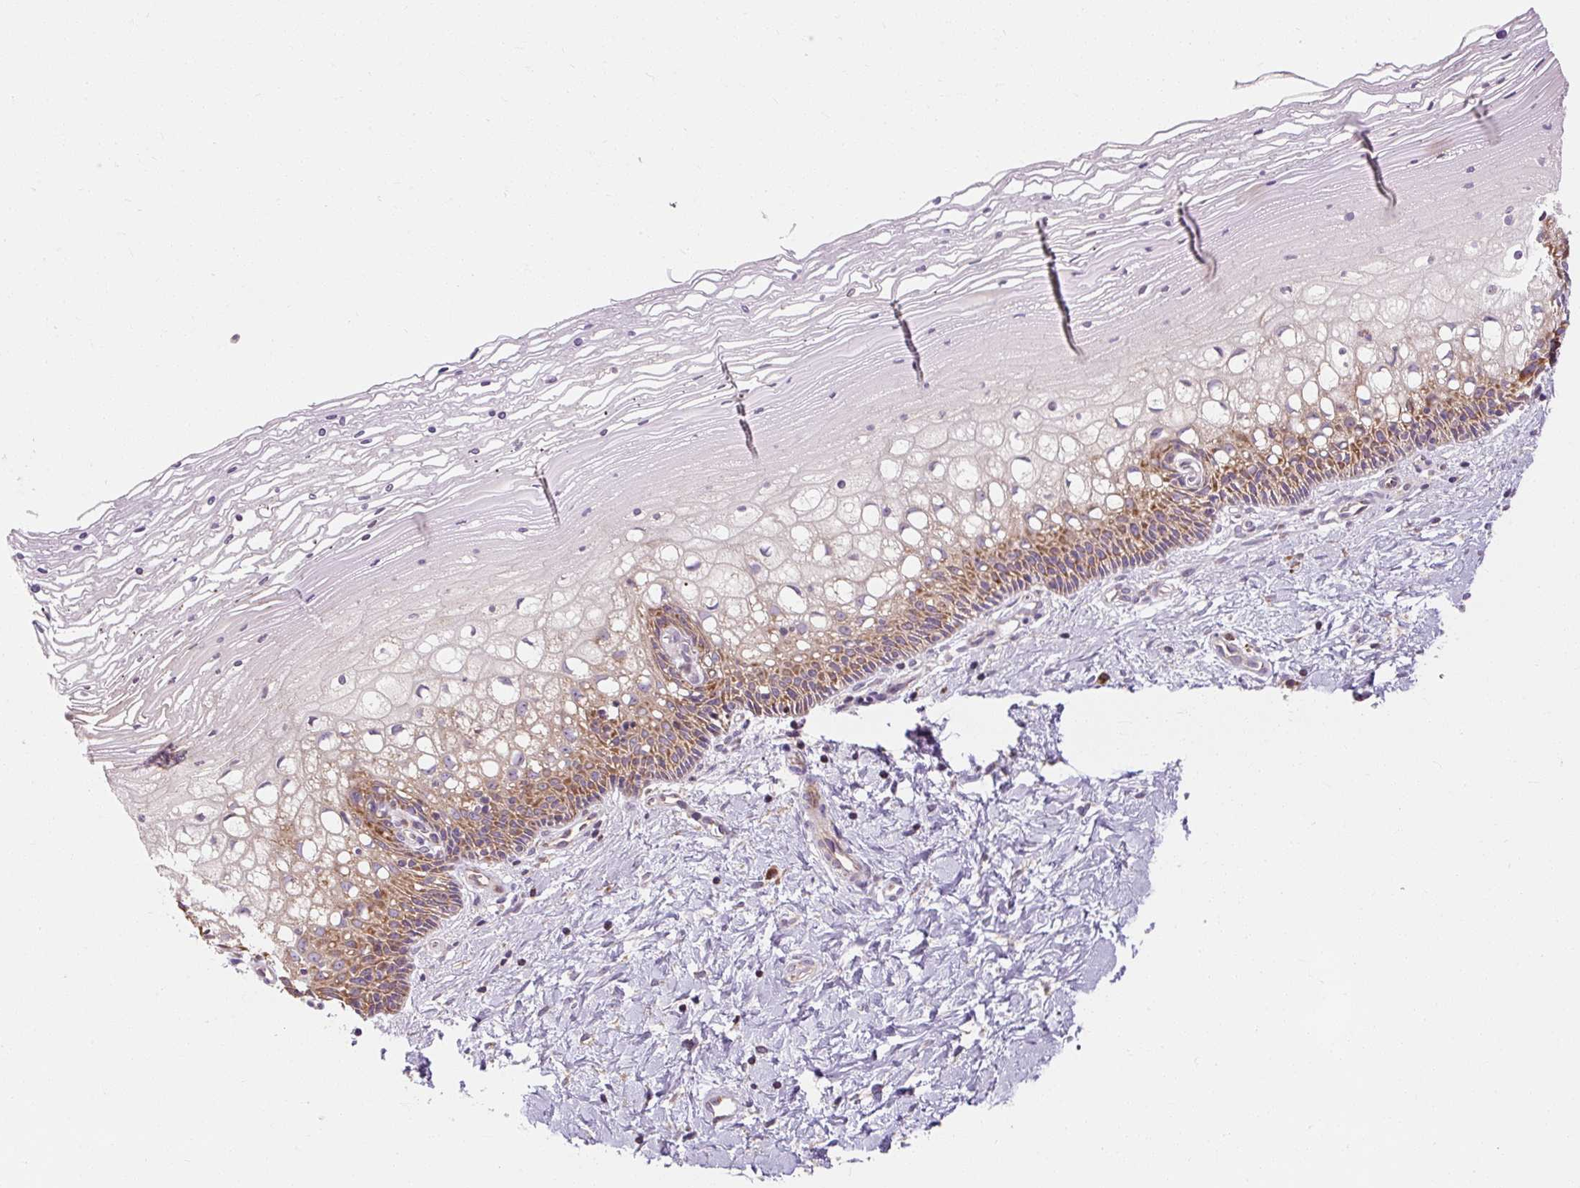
{"staining": {"intensity": "moderate", "quantity": "25%-75%", "location": "cytoplasmic/membranous"}, "tissue": "cervix", "cell_type": "Glandular cells", "image_type": "normal", "snomed": [{"axis": "morphology", "description": "Normal tissue, NOS"}, {"axis": "topography", "description": "Cervix"}], "caption": "Cervix stained with immunohistochemistry (IHC) reveals moderate cytoplasmic/membranous expression in about 25%-75% of glandular cells. The staining is performed using DAB (3,3'-diaminobenzidine) brown chromogen to label protein expression. The nuclei are counter-stained blue using hematoxylin.", "gene": "PRSS48", "patient": {"sex": "female", "age": 36}}